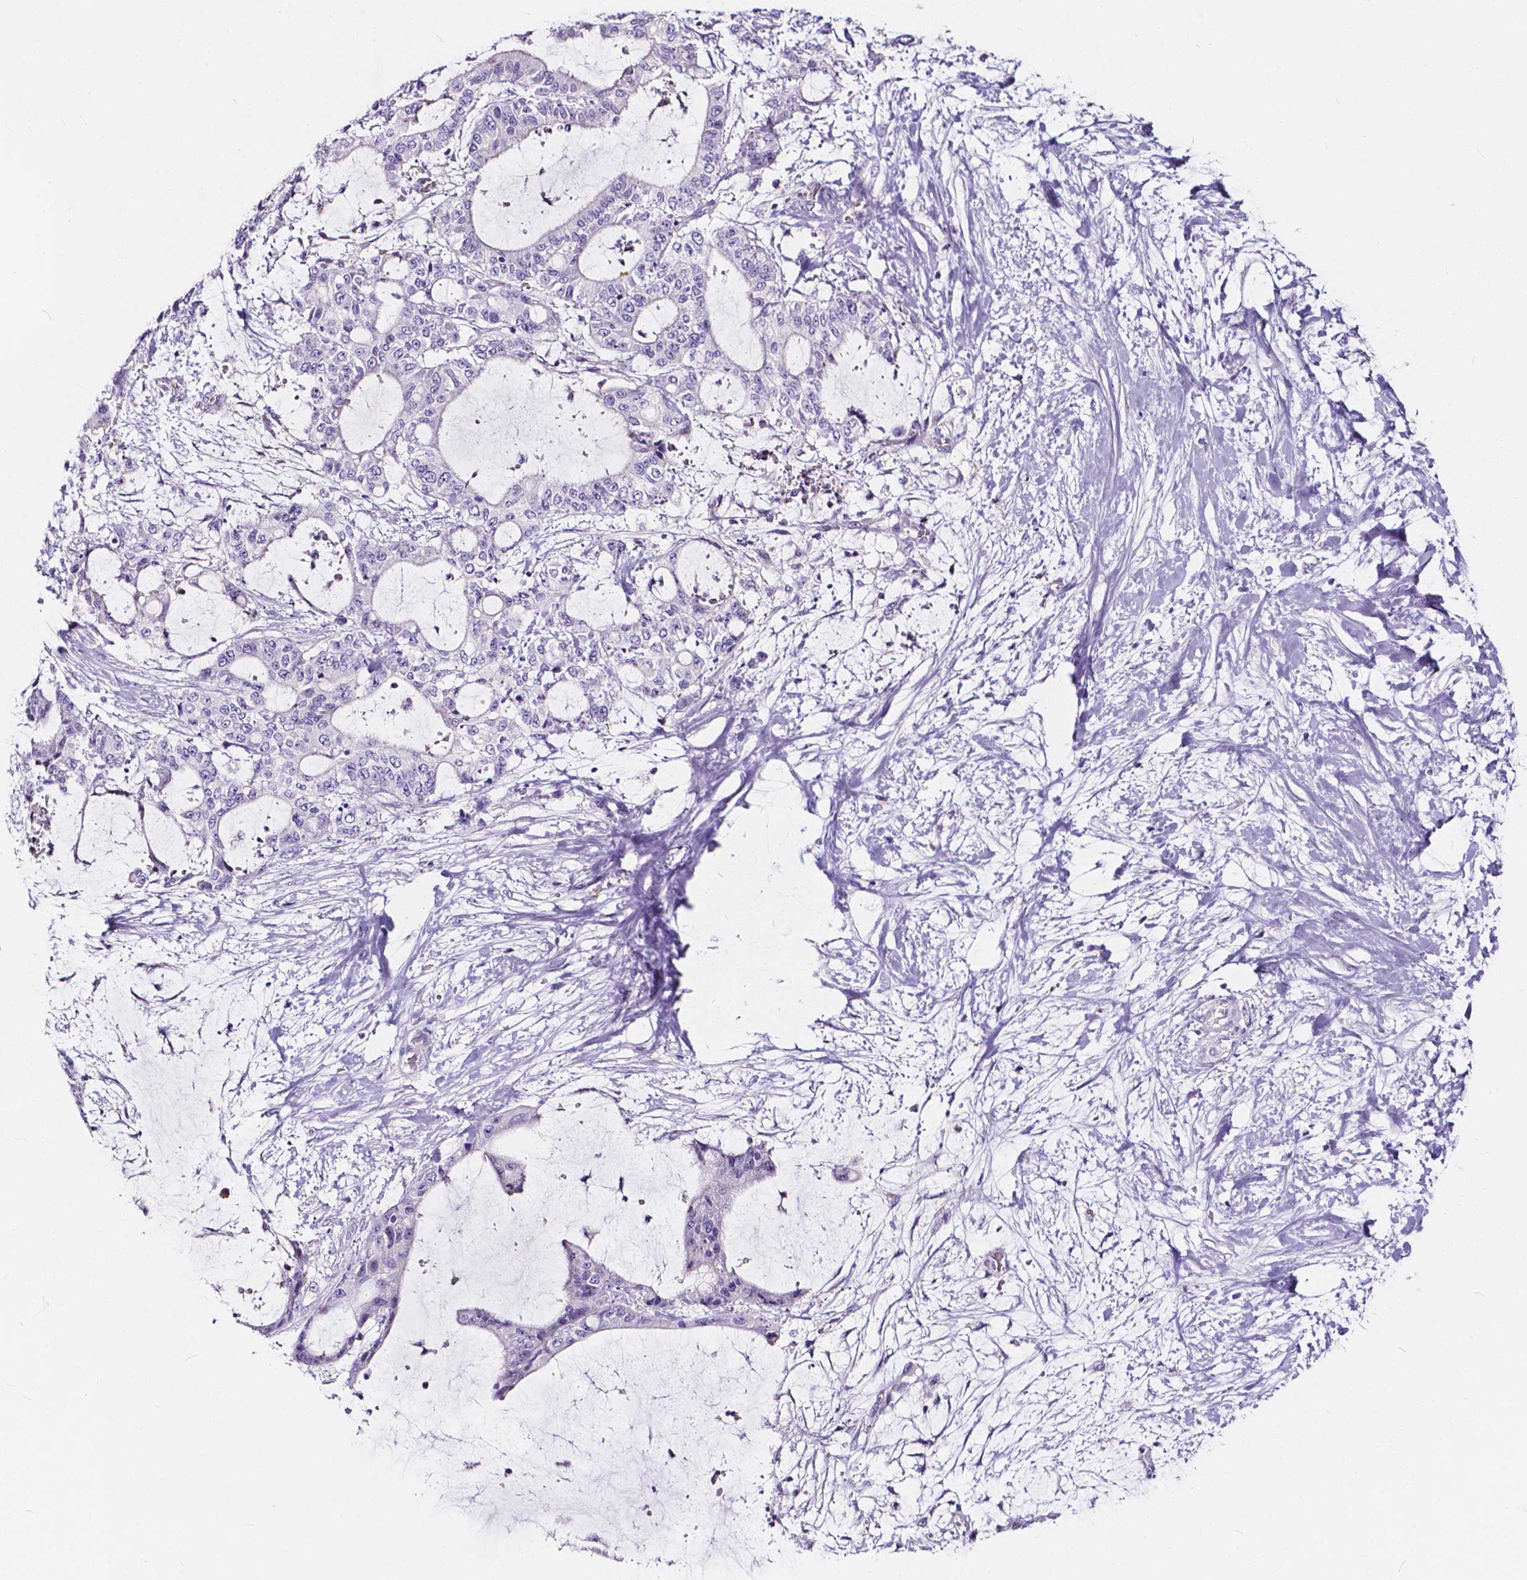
{"staining": {"intensity": "negative", "quantity": "none", "location": "none"}, "tissue": "liver cancer", "cell_type": "Tumor cells", "image_type": "cancer", "snomed": [{"axis": "morphology", "description": "Cholangiocarcinoma"}, {"axis": "topography", "description": "Liver"}], "caption": "High magnification brightfield microscopy of cholangiocarcinoma (liver) stained with DAB (brown) and counterstained with hematoxylin (blue): tumor cells show no significant staining. (Immunohistochemistry, brightfield microscopy, high magnification).", "gene": "CLSTN2", "patient": {"sex": "female", "age": 73}}